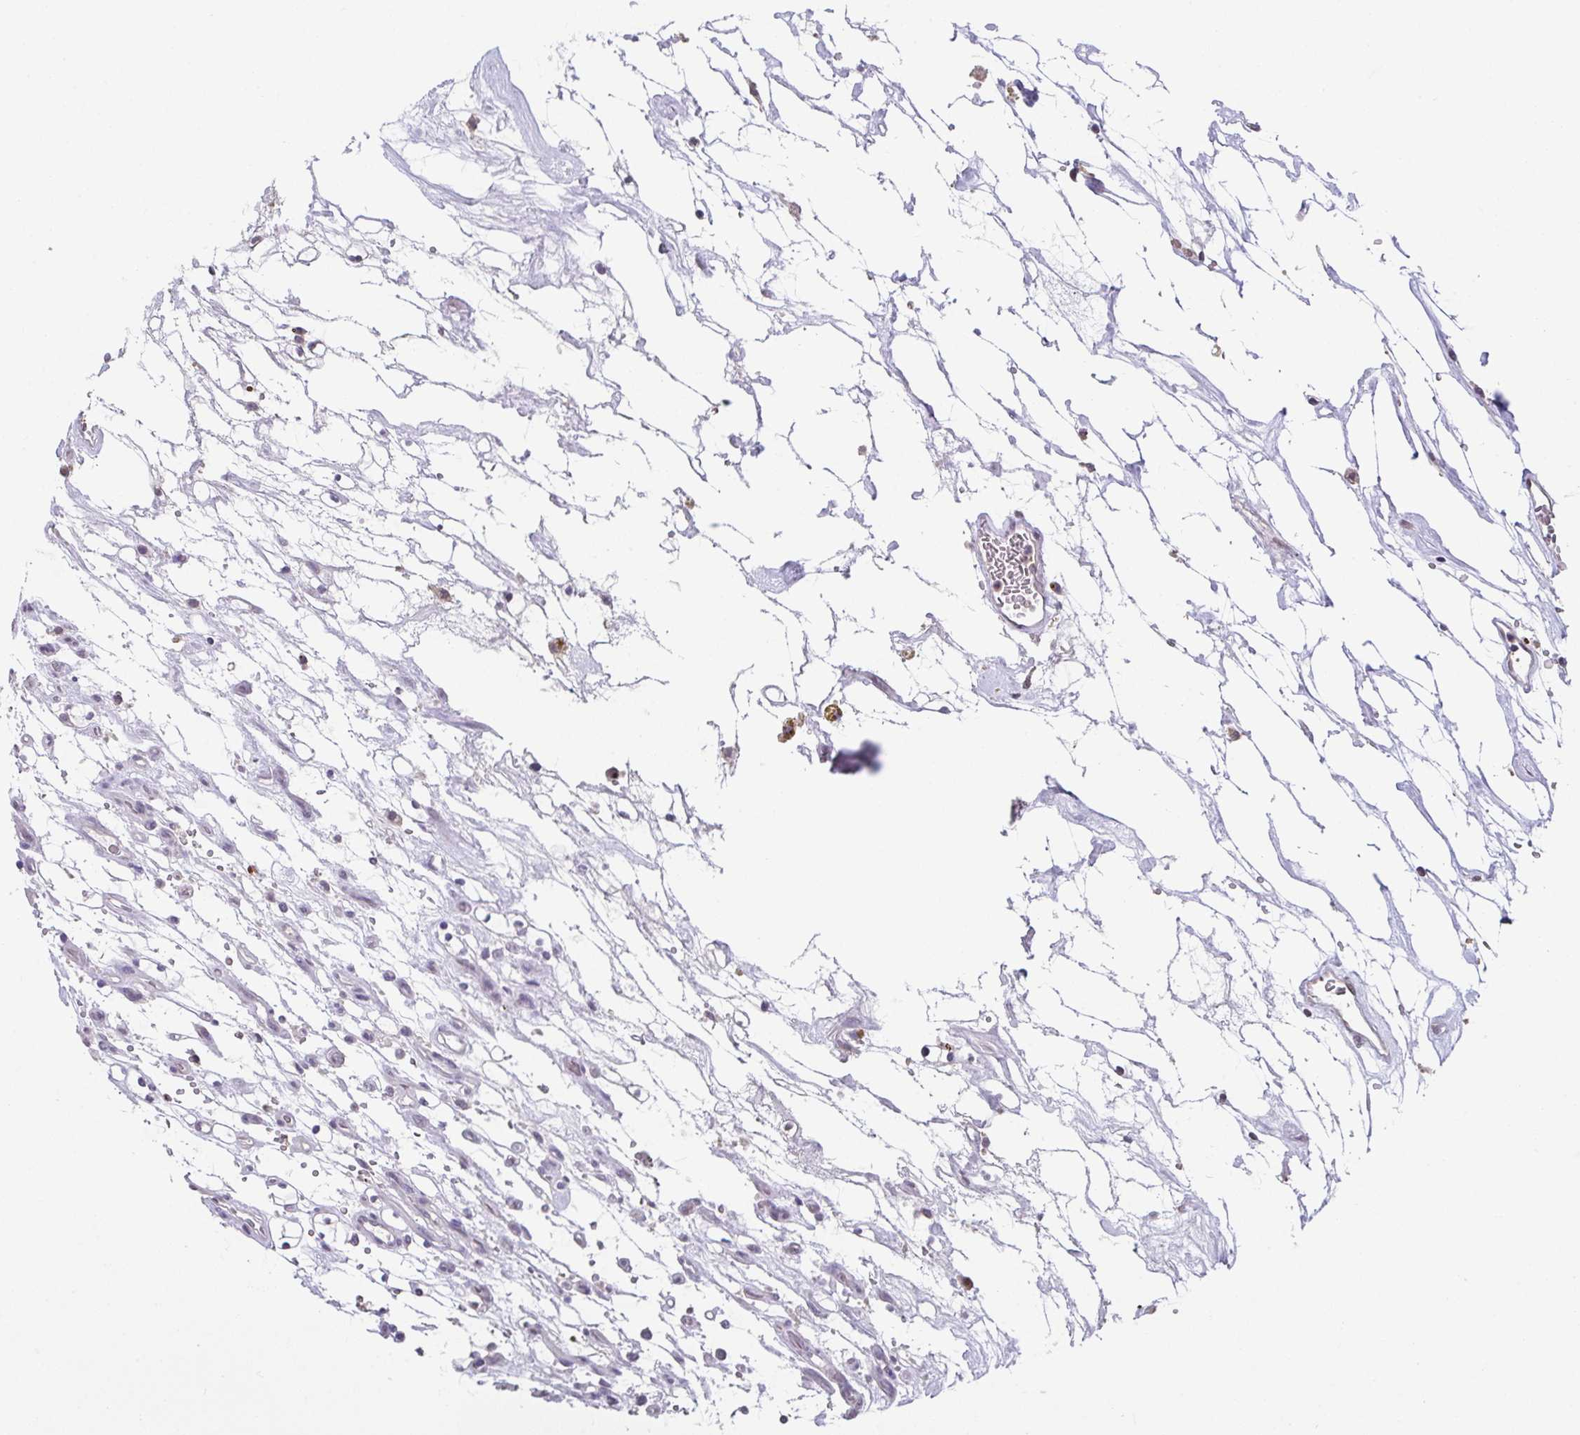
{"staining": {"intensity": "negative", "quantity": "none", "location": "none"}, "tissue": "renal cancer", "cell_type": "Tumor cells", "image_type": "cancer", "snomed": [{"axis": "morphology", "description": "Adenocarcinoma, NOS"}, {"axis": "topography", "description": "Kidney"}], "caption": "Protein analysis of adenocarcinoma (renal) shows no significant expression in tumor cells.", "gene": "GLTPD2", "patient": {"sex": "female", "age": 69}}